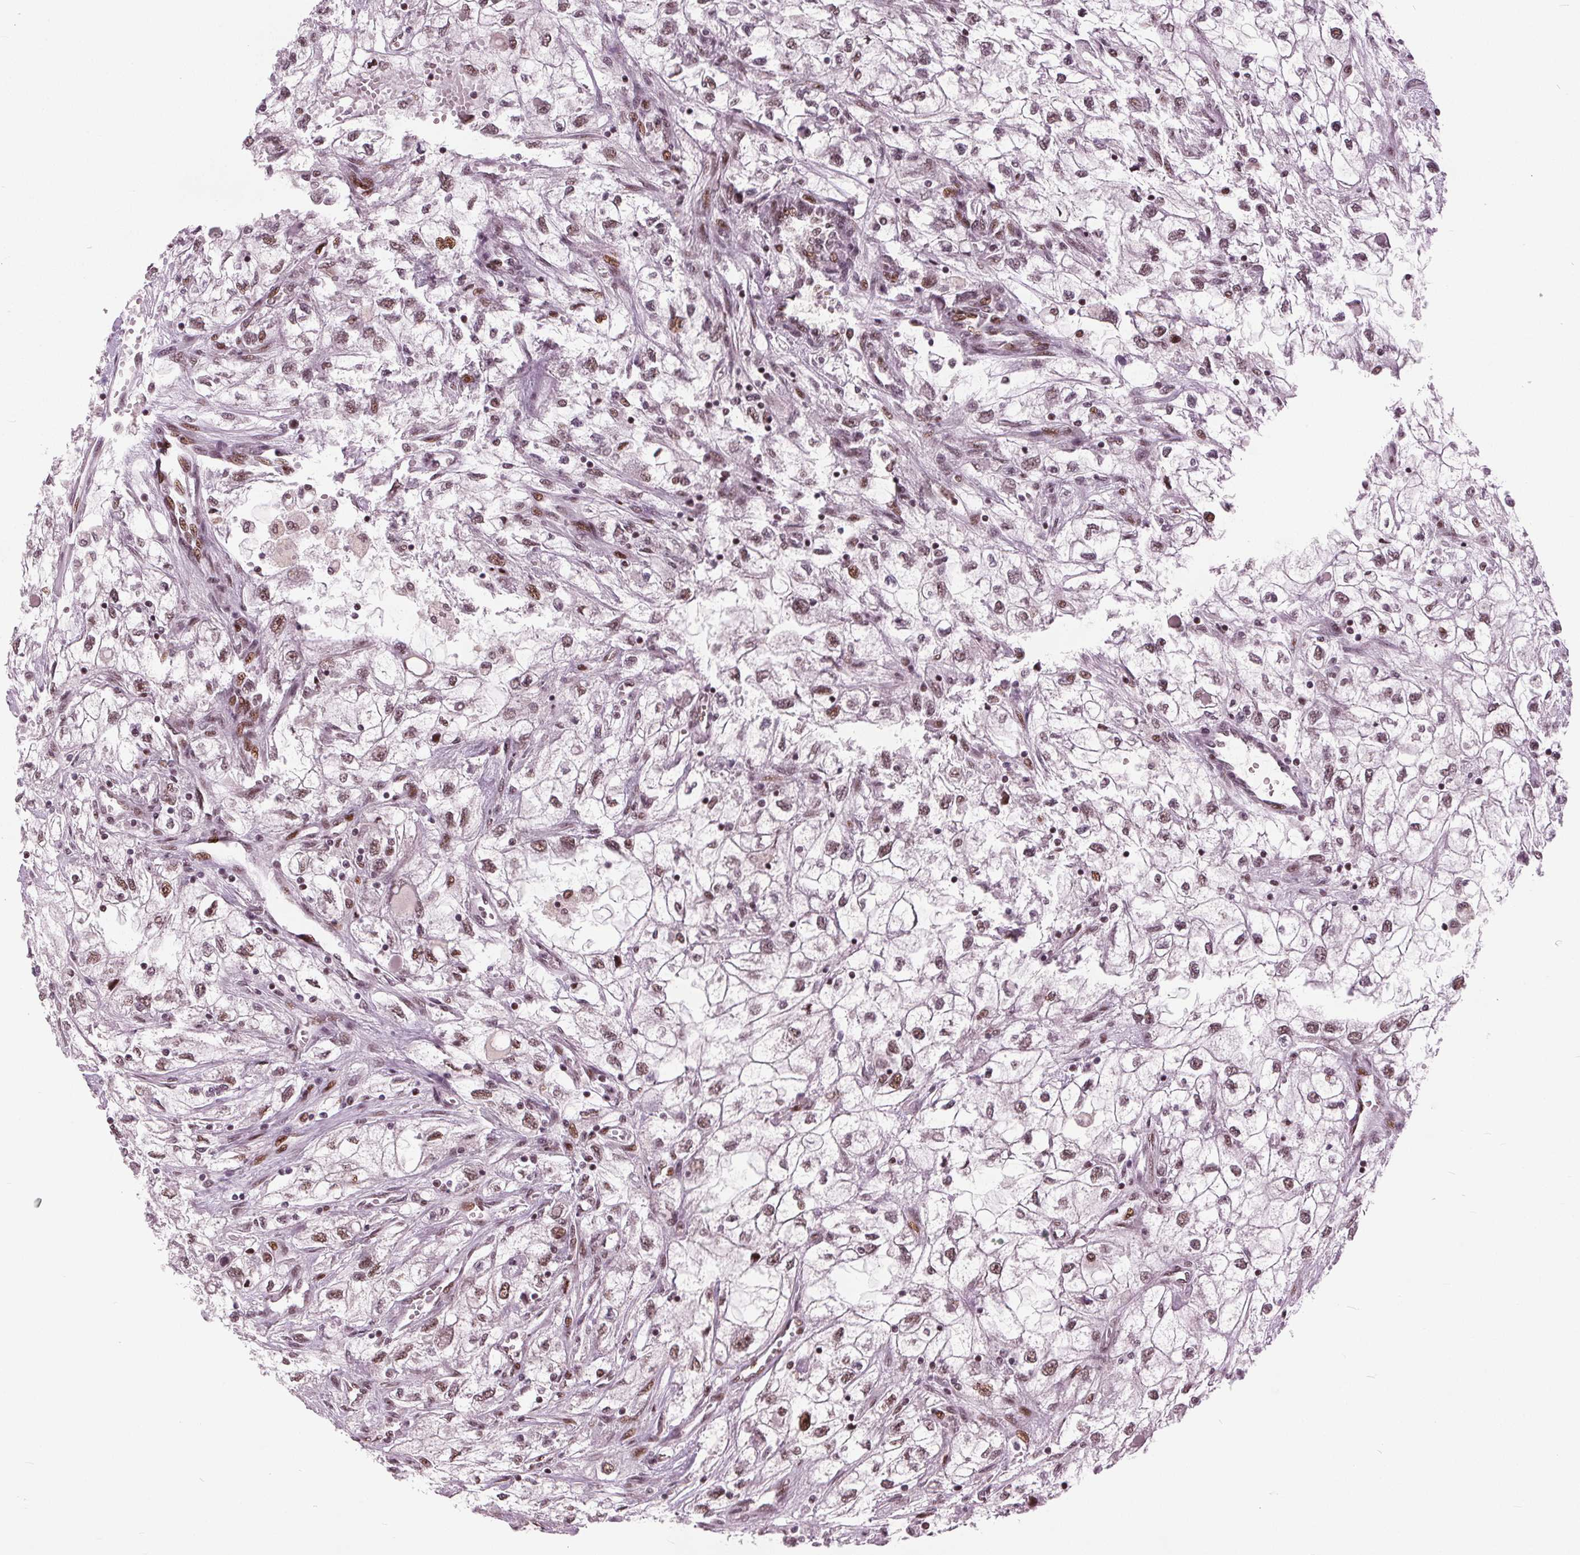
{"staining": {"intensity": "moderate", "quantity": ">75%", "location": "nuclear"}, "tissue": "renal cancer", "cell_type": "Tumor cells", "image_type": "cancer", "snomed": [{"axis": "morphology", "description": "Adenocarcinoma, NOS"}, {"axis": "topography", "description": "Kidney"}], "caption": "Immunohistochemical staining of renal cancer (adenocarcinoma) exhibits moderate nuclear protein expression in approximately >75% of tumor cells.", "gene": "TTC34", "patient": {"sex": "male", "age": 59}}